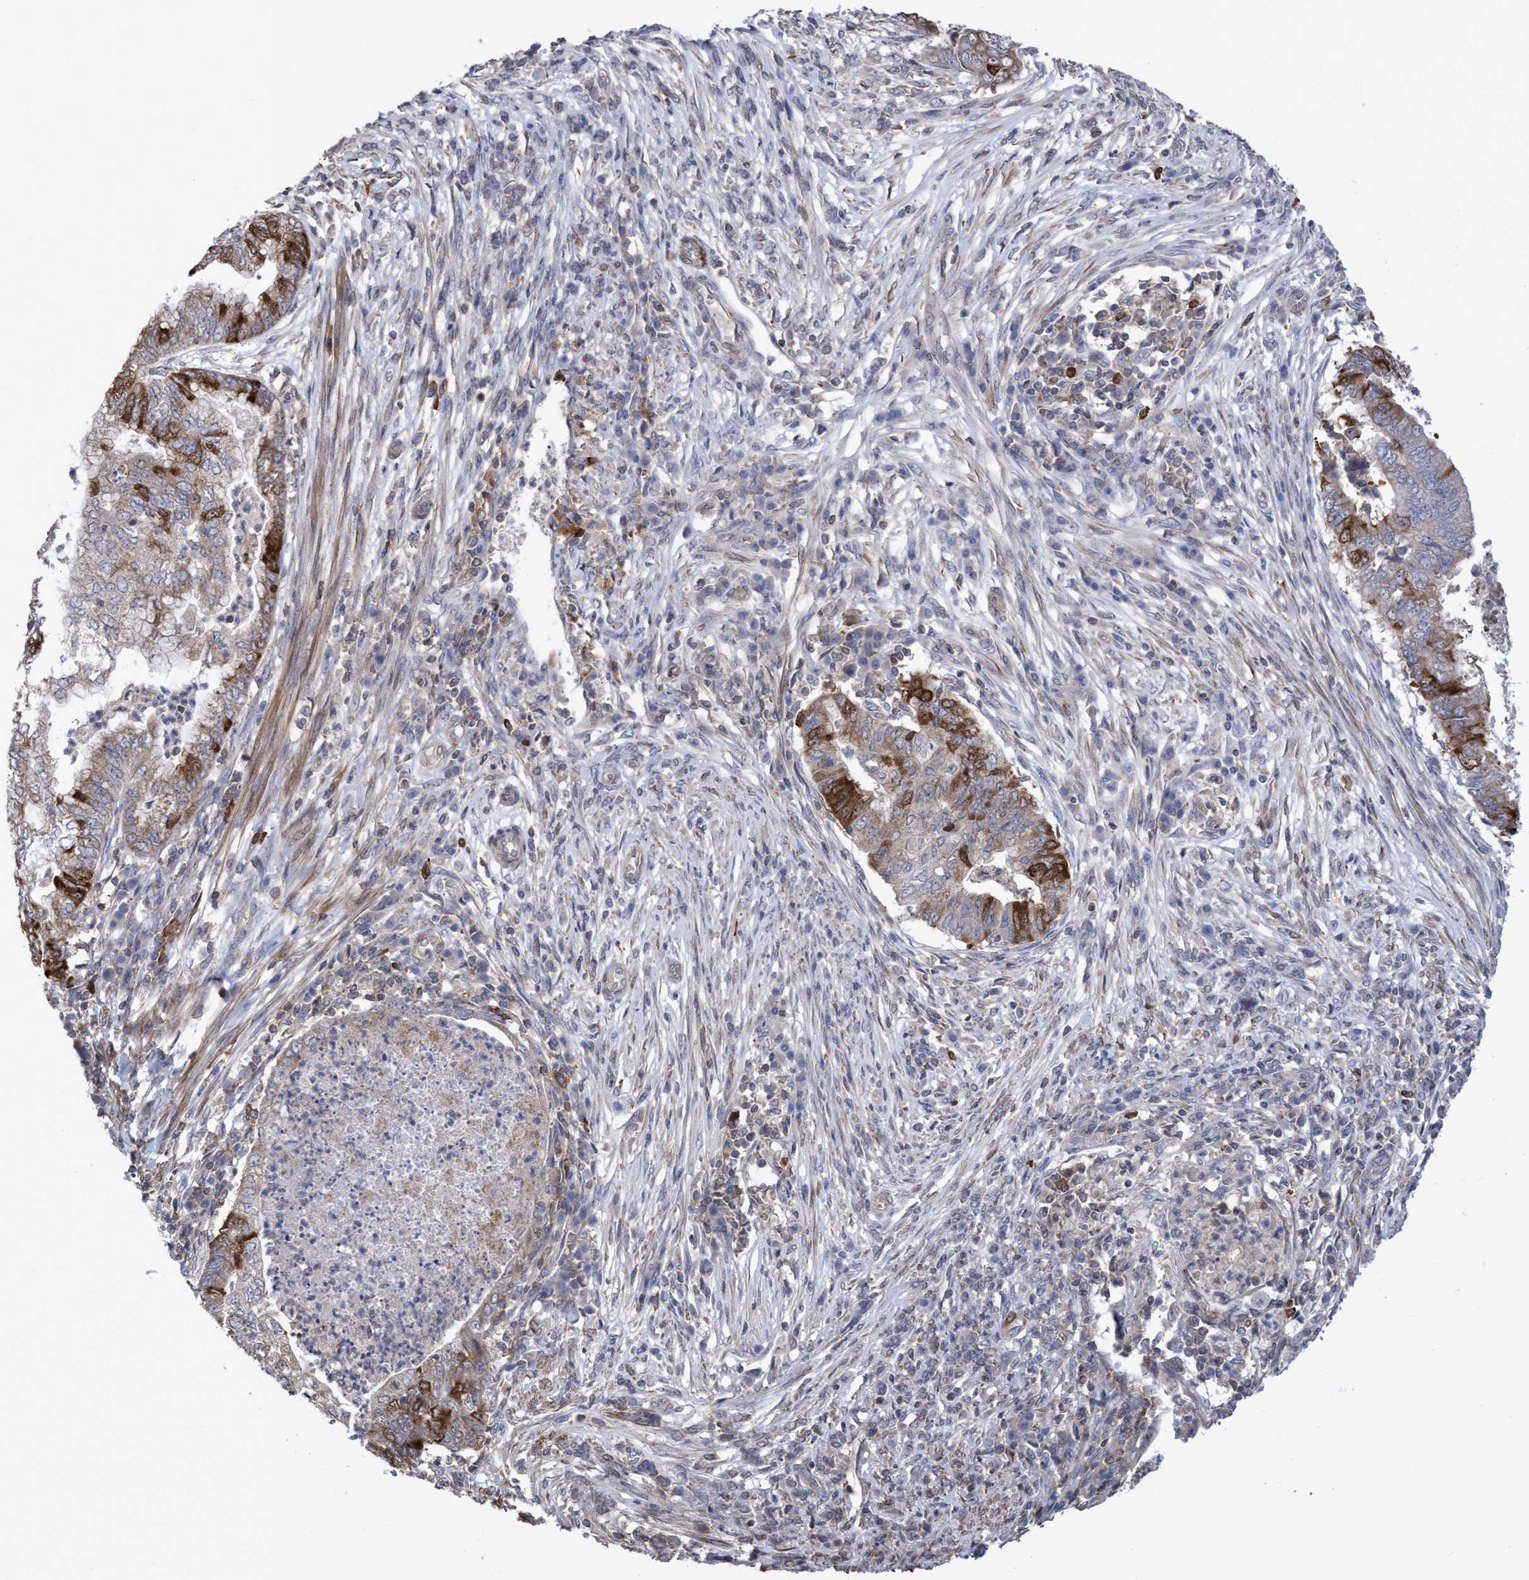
{"staining": {"intensity": "strong", "quantity": "25%-75%", "location": "cytoplasmic/membranous"}, "tissue": "endometrial cancer", "cell_type": "Tumor cells", "image_type": "cancer", "snomed": [{"axis": "morphology", "description": "Polyp, NOS"}, {"axis": "morphology", "description": "Adenocarcinoma, NOS"}, {"axis": "morphology", "description": "Adenoma, NOS"}, {"axis": "topography", "description": "Endometrium"}], "caption": "This is an image of immunohistochemistry staining of endometrial cancer (adenoma), which shows strong staining in the cytoplasmic/membranous of tumor cells.", "gene": "SLBP", "patient": {"sex": "female", "age": 79}}